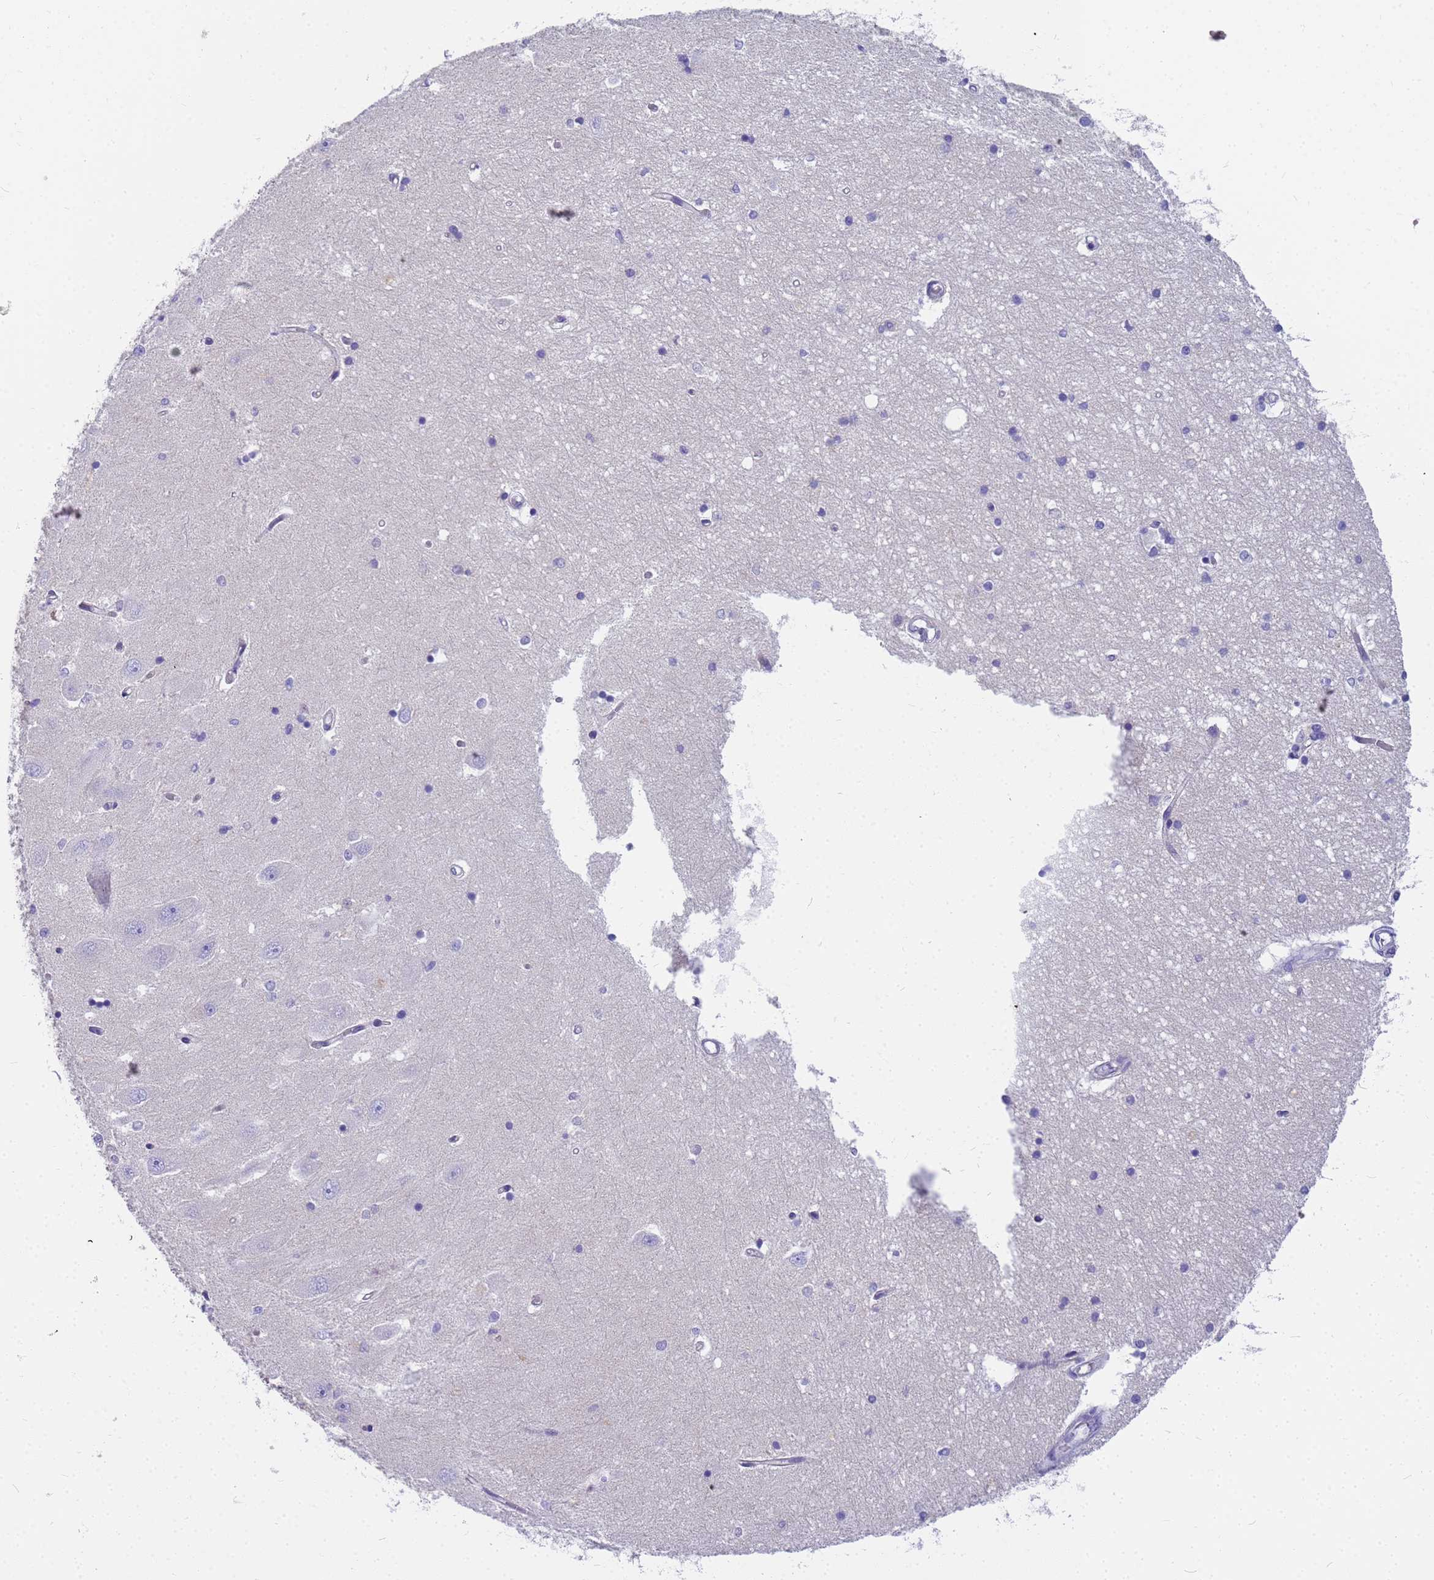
{"staining": {"intensity": "negative", "quantity": "none", "location": "none"}, "tissue": "hippocampus", "cell_type": "Glial cells", "image_type": "normal", "snomed": [{"axis": "morphology", "description": "Normal tissue, NOS"}, {"axis": "topography", "description": "Hippocampus"}], "caption": "DAB immunohistochemical staining of normal hippocampus reveals no significant staining in glial cells.", "gene": "RNASE2", "patient": {"sex": "male", "age": 45}}